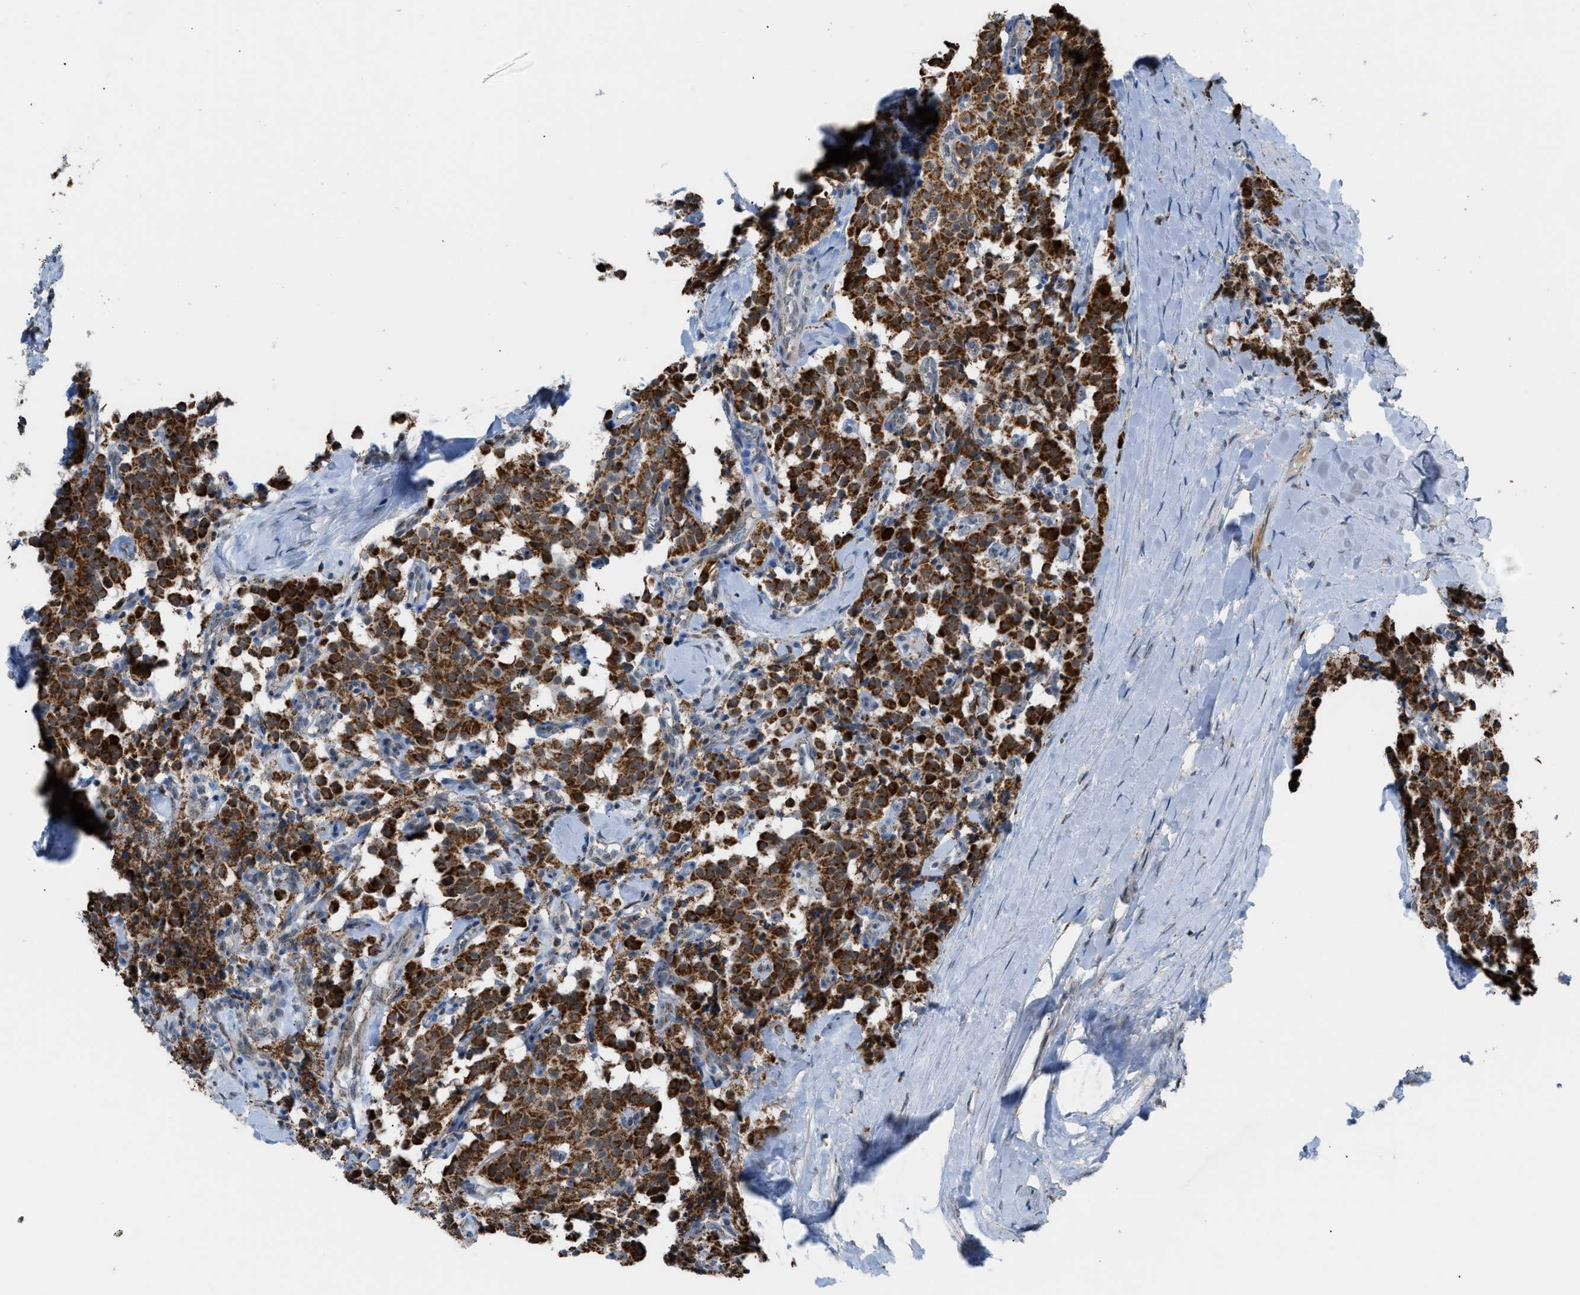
{"staining": {"intensity": "strong", "quantity": ">75%", "location": "cytoplasmic/membranous"}, "tissue": "carcinoid", "cell_type": "Tumor cells", "image_type": "cancer", "snomed": [{"axis": "morphology", "description": "Carcinoid, malignant, NOS"}, {"axis": "topography", "description": "Lung"}], "caption": "Immunohistochemical staining of carcinoid shows strong cytoplasmic/membranous protein staining in approximately >75% of tumor cells.", "gene": "SRM", "patient": {"sex": "male", "age": 30}}